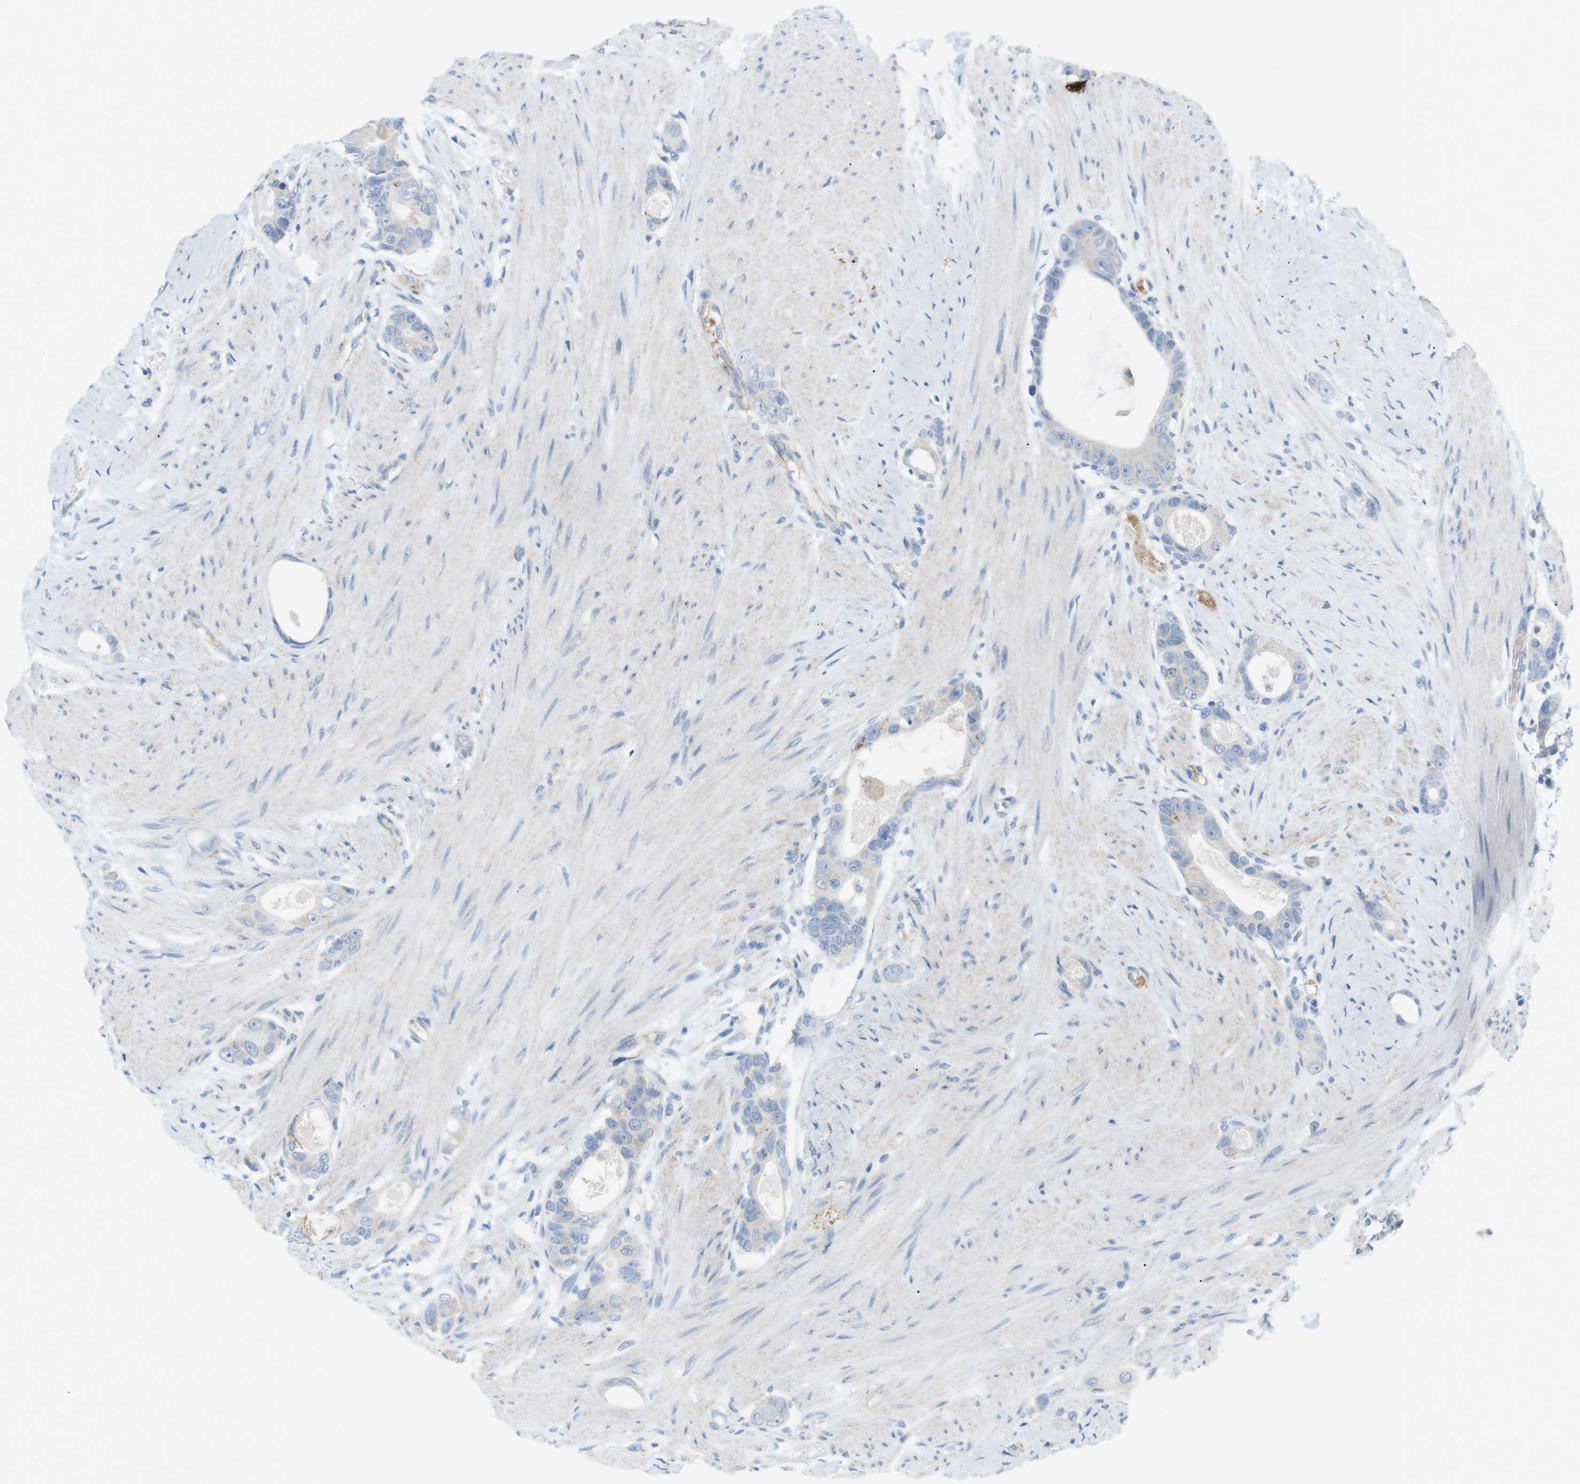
{"staining": {"intensity": "negative", "quantity": "none", "location": "none"}, "tissue": "colorectal cancer", "cell_type": "Tumor cells", "image_type": "cancer", "snomed": [{"axis": "morphology", "description": "Adenocarcinoma, NOS"}, {"axis": "topography", "description": "Rectum"}], "caption": "High magnification brightfield microscopy of adenocarcinoma (colorectal) stained with DAB (brown) and counterstained with hematoxylin (blue): tumor cells show no significant positivity.", "gene": "VAMP1", "patient": {"sex": "male", "age": 51}}